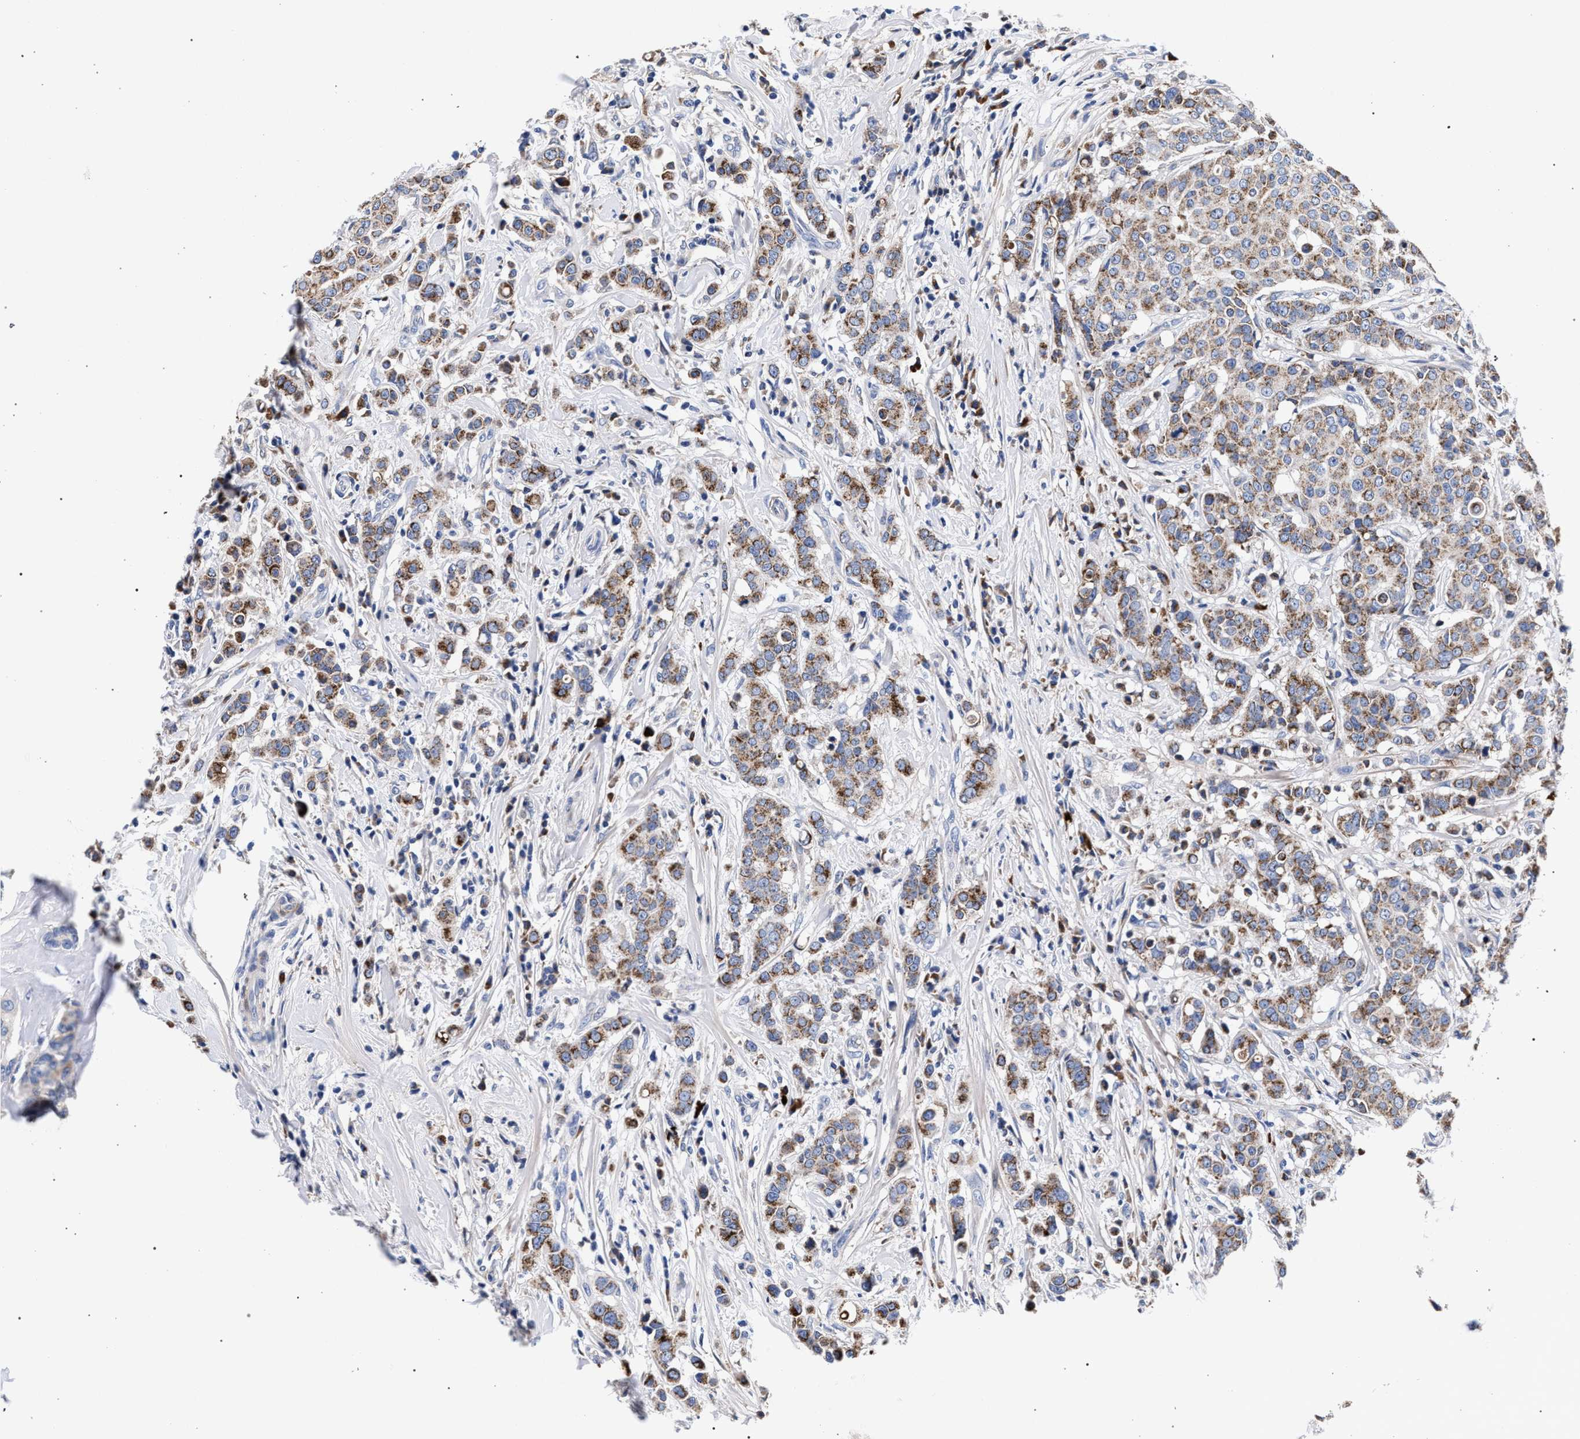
{"staining": {"intensity": "moderate", "quantity": ">75%", "location": "cytoplasmic/membranous"}, "tissue": "breast cancer", "cell_type": "Tumor cells", "image_type": "cancer", "snomed": [{"axis": "morphology", "description": "Duct carcinoma"}, {"axis": "topography", "description": "Breast"}], "caption": "A histopathology image showing moderate cytoplasmic/membranous staining in about >75% of tumor cells in invasive ductal carcinoma (breast), as visualized by brown immunohistochemical staining.", "gene": "ACOX1", "patient": {"sex": "female", "age": 27}}